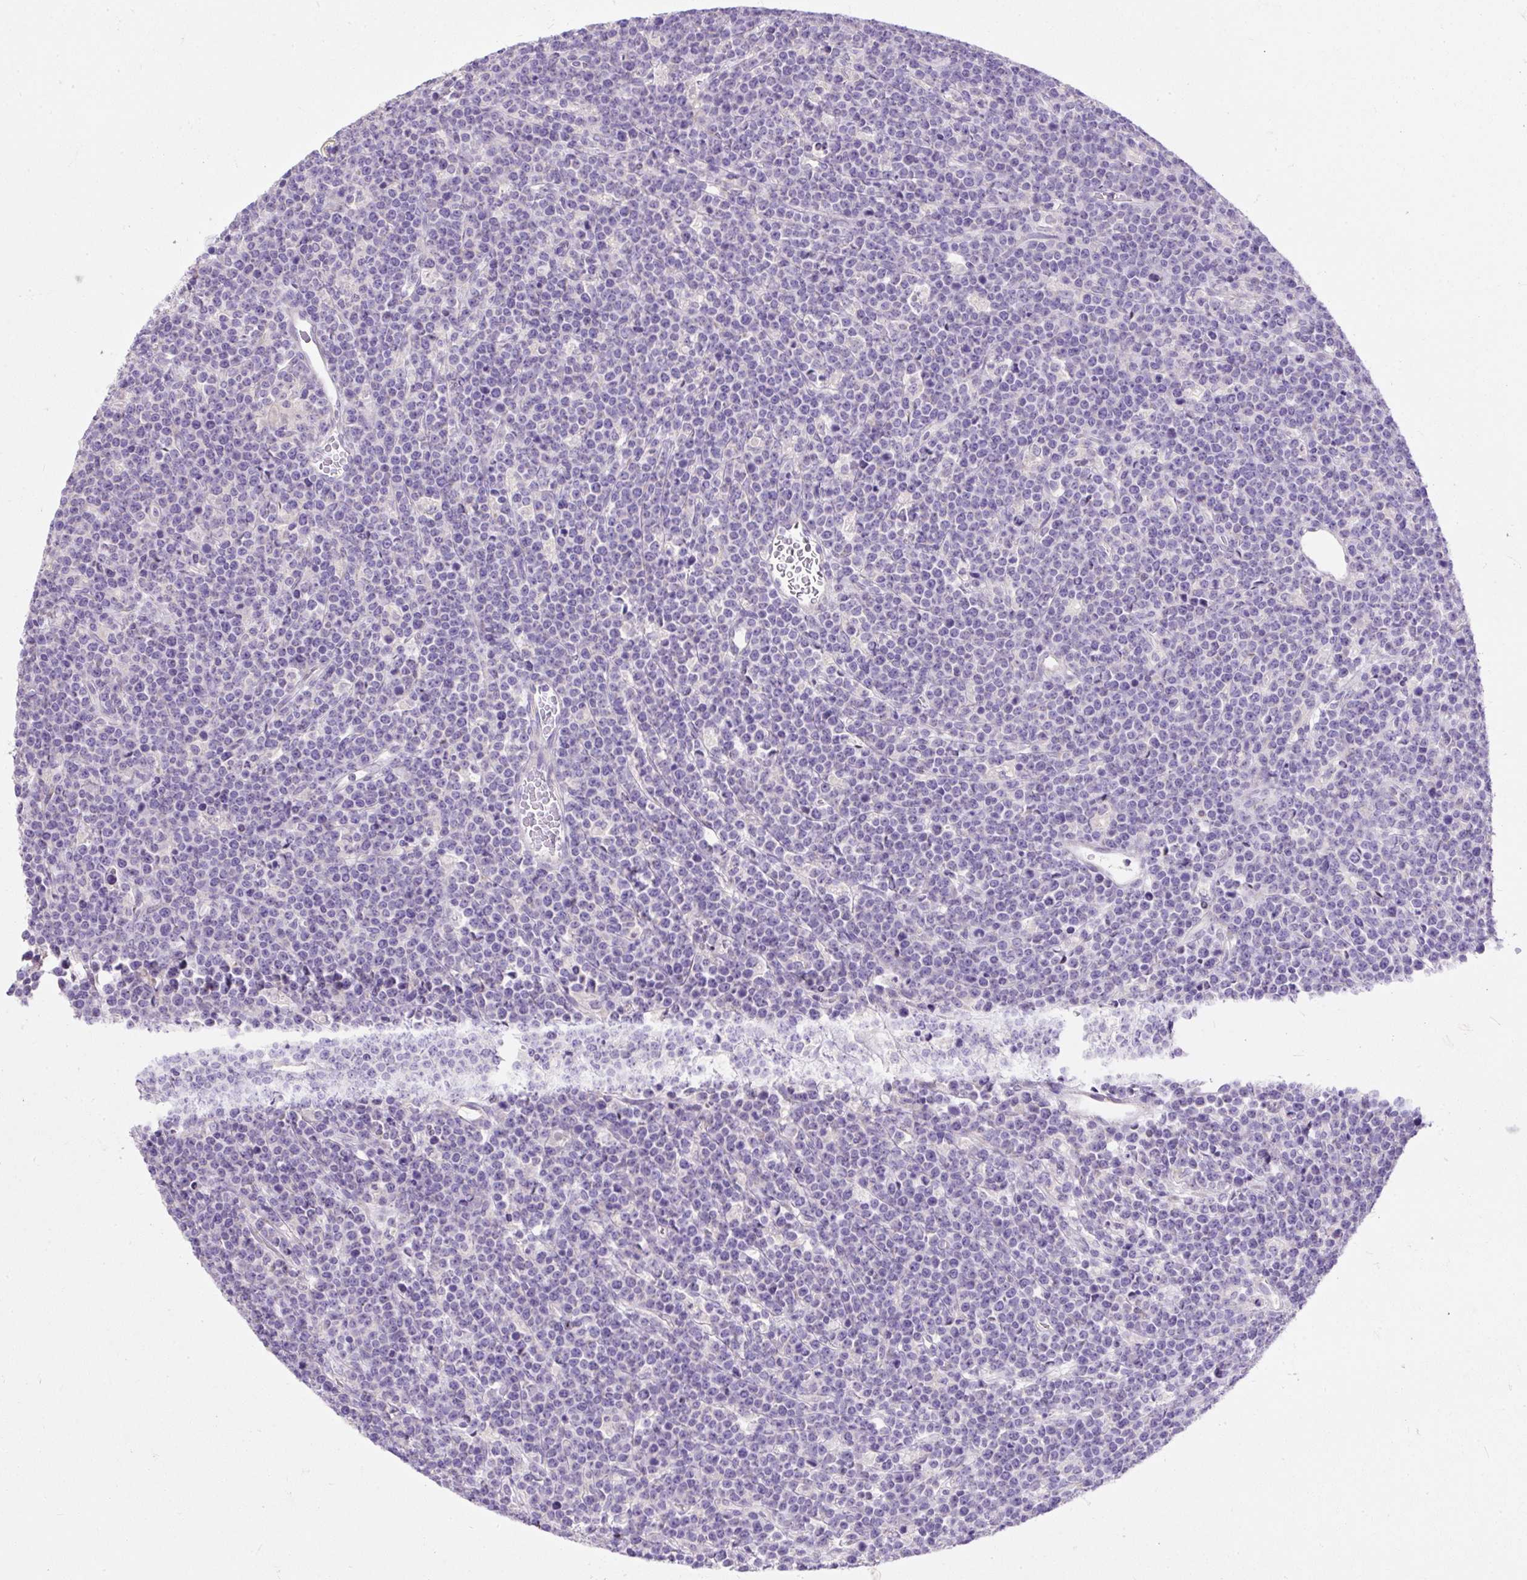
{"staining": {"intensity": "negative", "quantity": "none", "location": "none"}, "tissue": "lymphoma", "cell_type": "Tumor cells", "image_type": "cancer", "snomed": [{"axis": "morphology", "description": "Malignant lymphoma, non-Hodgkin's type, High grade"}, {"axis": "topography", "description": "Ovary"}], "caption": "Tumor cells show no significant expression in malignant lymphoma, non-Hodgkin's type (high-grade).", "gene": "SUSD5", "patient": {"sex": "female", "age": 56}}